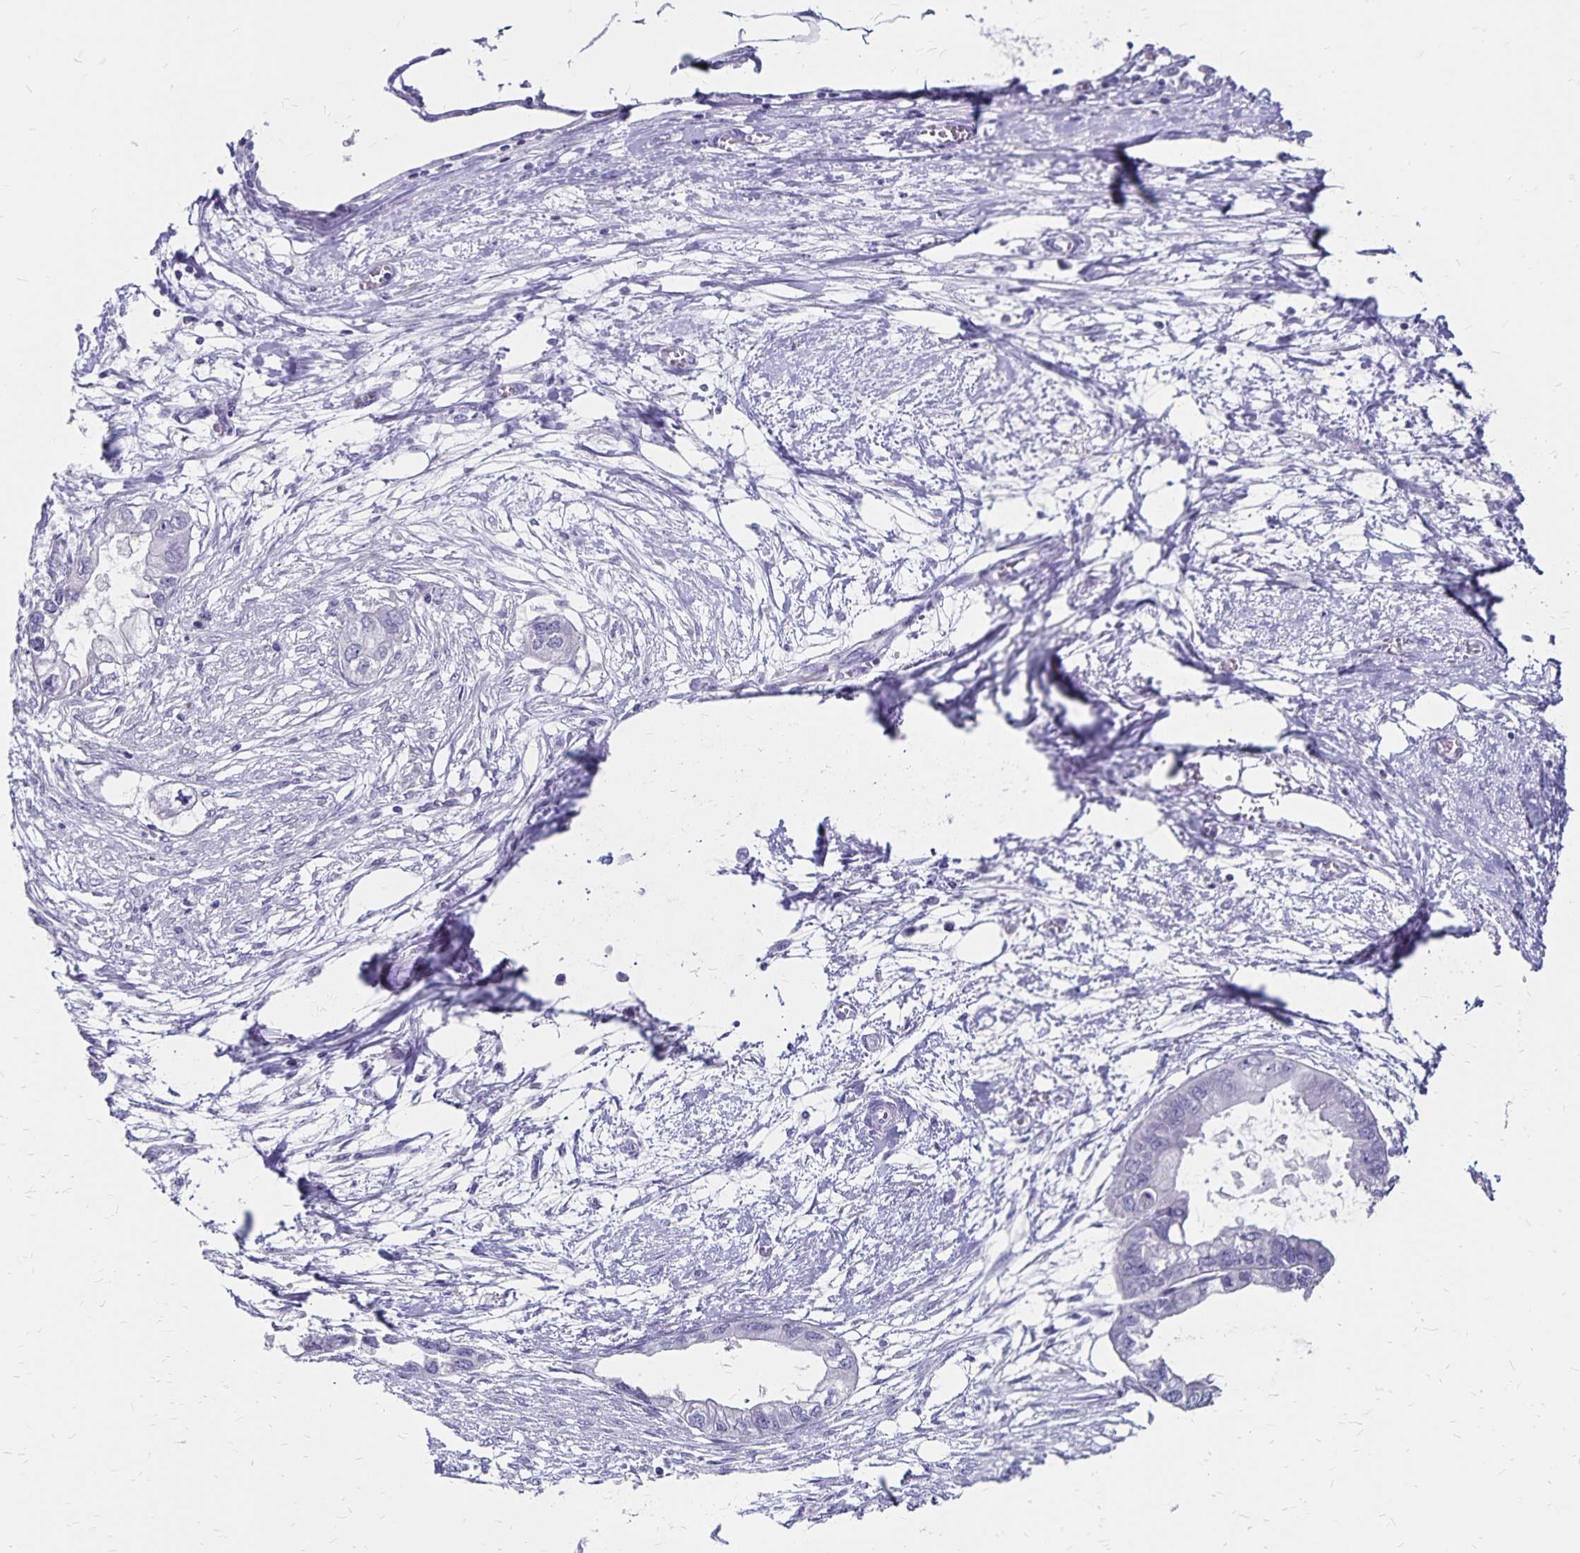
{"staining": {"intensity": "negative", "quantity": "none", "location": "none"}, "tissue": "endometrial cancer", "cell_type": "Tumor cells", "image_type": "cancer", "snomed": [{"axis": "morphology", "description": "Adenocarcinoma, NOS"}, {"axis": "morphology", "description": "Adenocarcinoma, metastatic, NOS"}, {"axis": "topography", "description": "Adipose tissue"}, {"axis": "topography", "description": "Endometrium"}], "caption": "A histopathology image of human endometrial cancer (metastatic adenocarcinoma) is negative for staining in tumor cells.", "gene": "IKZF1", "patient": {"sex": "female", "age": 67}}